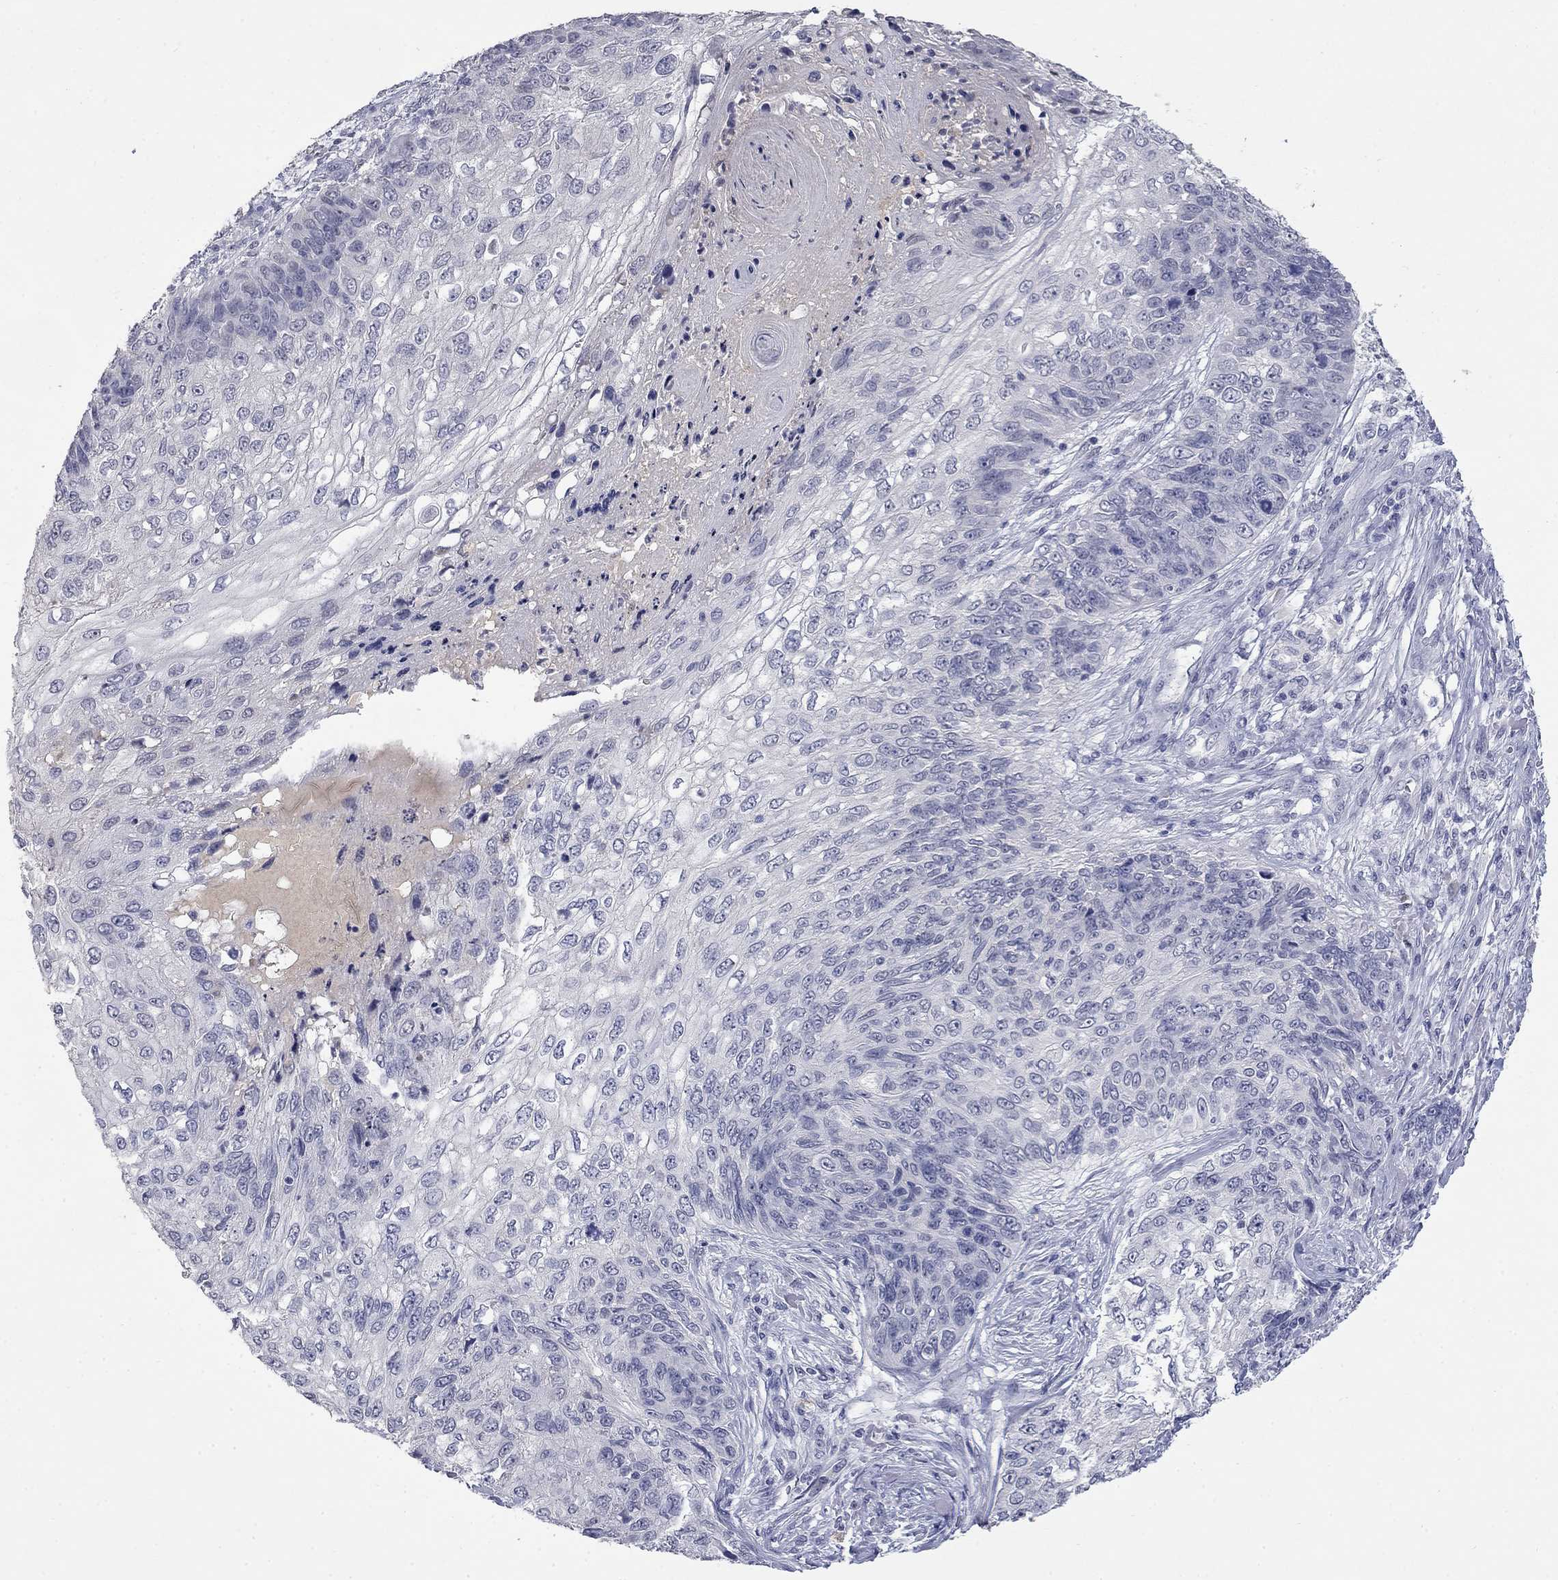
{"staining": {"intensity": "negative", "quantity": "none", "location": "none"}, "tissue": "skin cancer", "cell_type": "Tumor cells", "image_type": "cancer", "snomed": [{"axis": "morphology", "description": "Squamous cell carcinoma, NOS"}, {"axis": "topography", "description": "Skin"}], "caption": "Histopathology image shows no significant protein staining in tumor cells of skin squamous cell carcinoma.", "gene": "SLC51A", "patient": {"sex": "male", "age": 92}}